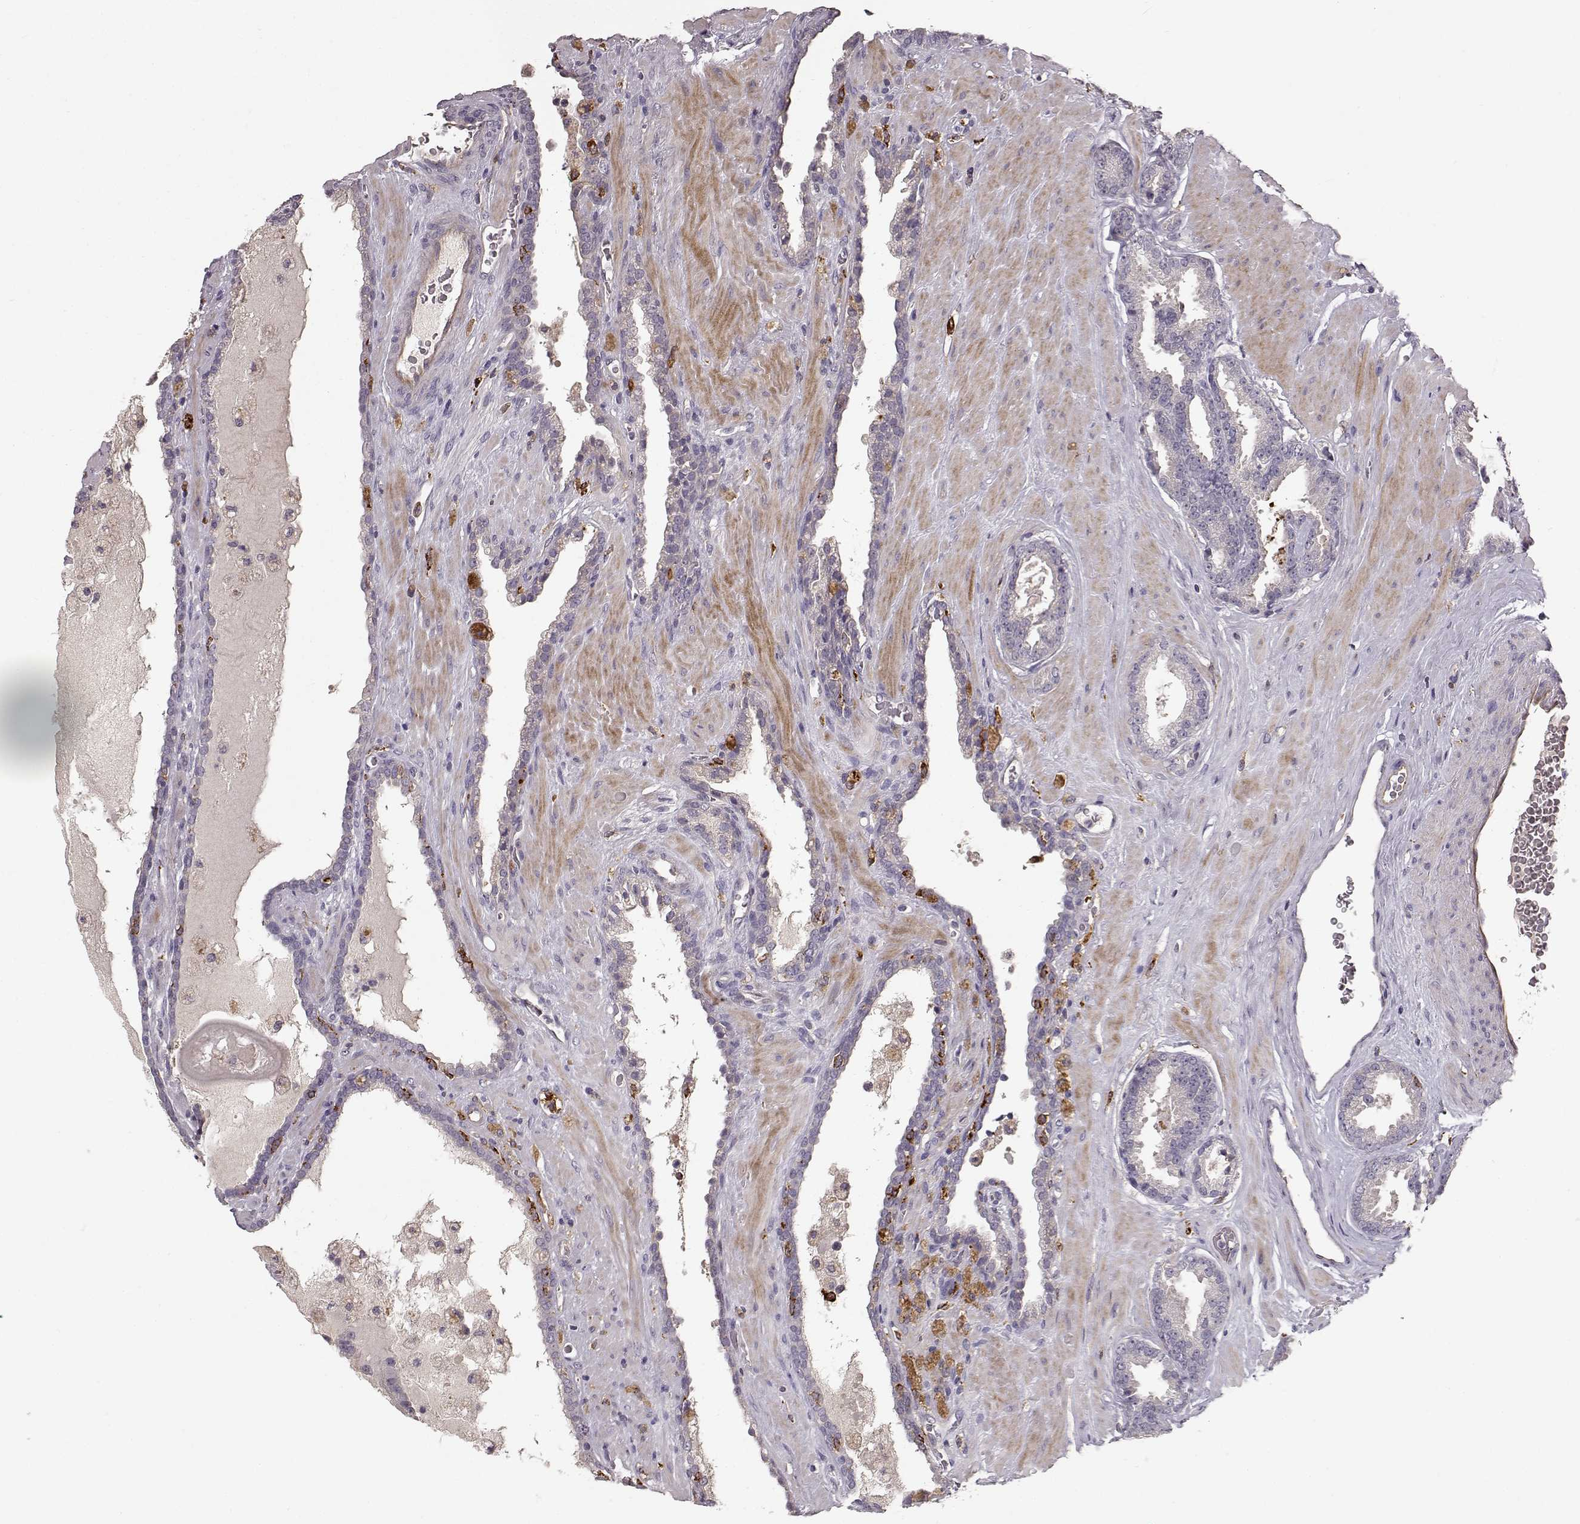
{"staining": {"intensity": "negative", "quantity": "none", "location": "none"}, "tissue": "prostate cancer", "cell_type": "Tumor cells", "image_type": "cancer", "snomed": [{"axis": "morphology", "description": "Adenocarcinoma, Low grade"}, {"axis": "topography", "description": "Prostate"}], "caption": "Immunohistochemistry (IHC) histopathology image of human low-grade adenocarcinoma (prostate) stained for a protein (brown), which displays no positivity in tumor cells. (Stains: DAB (3,3'-diaminobenzidine) immunohistochemistry (IHC) with hematoxylin counter stain, Microscopy: brightfield microscopy at high magnification).", "gene": "CCNF", "patient": {"sex": "male", "age": 62}}